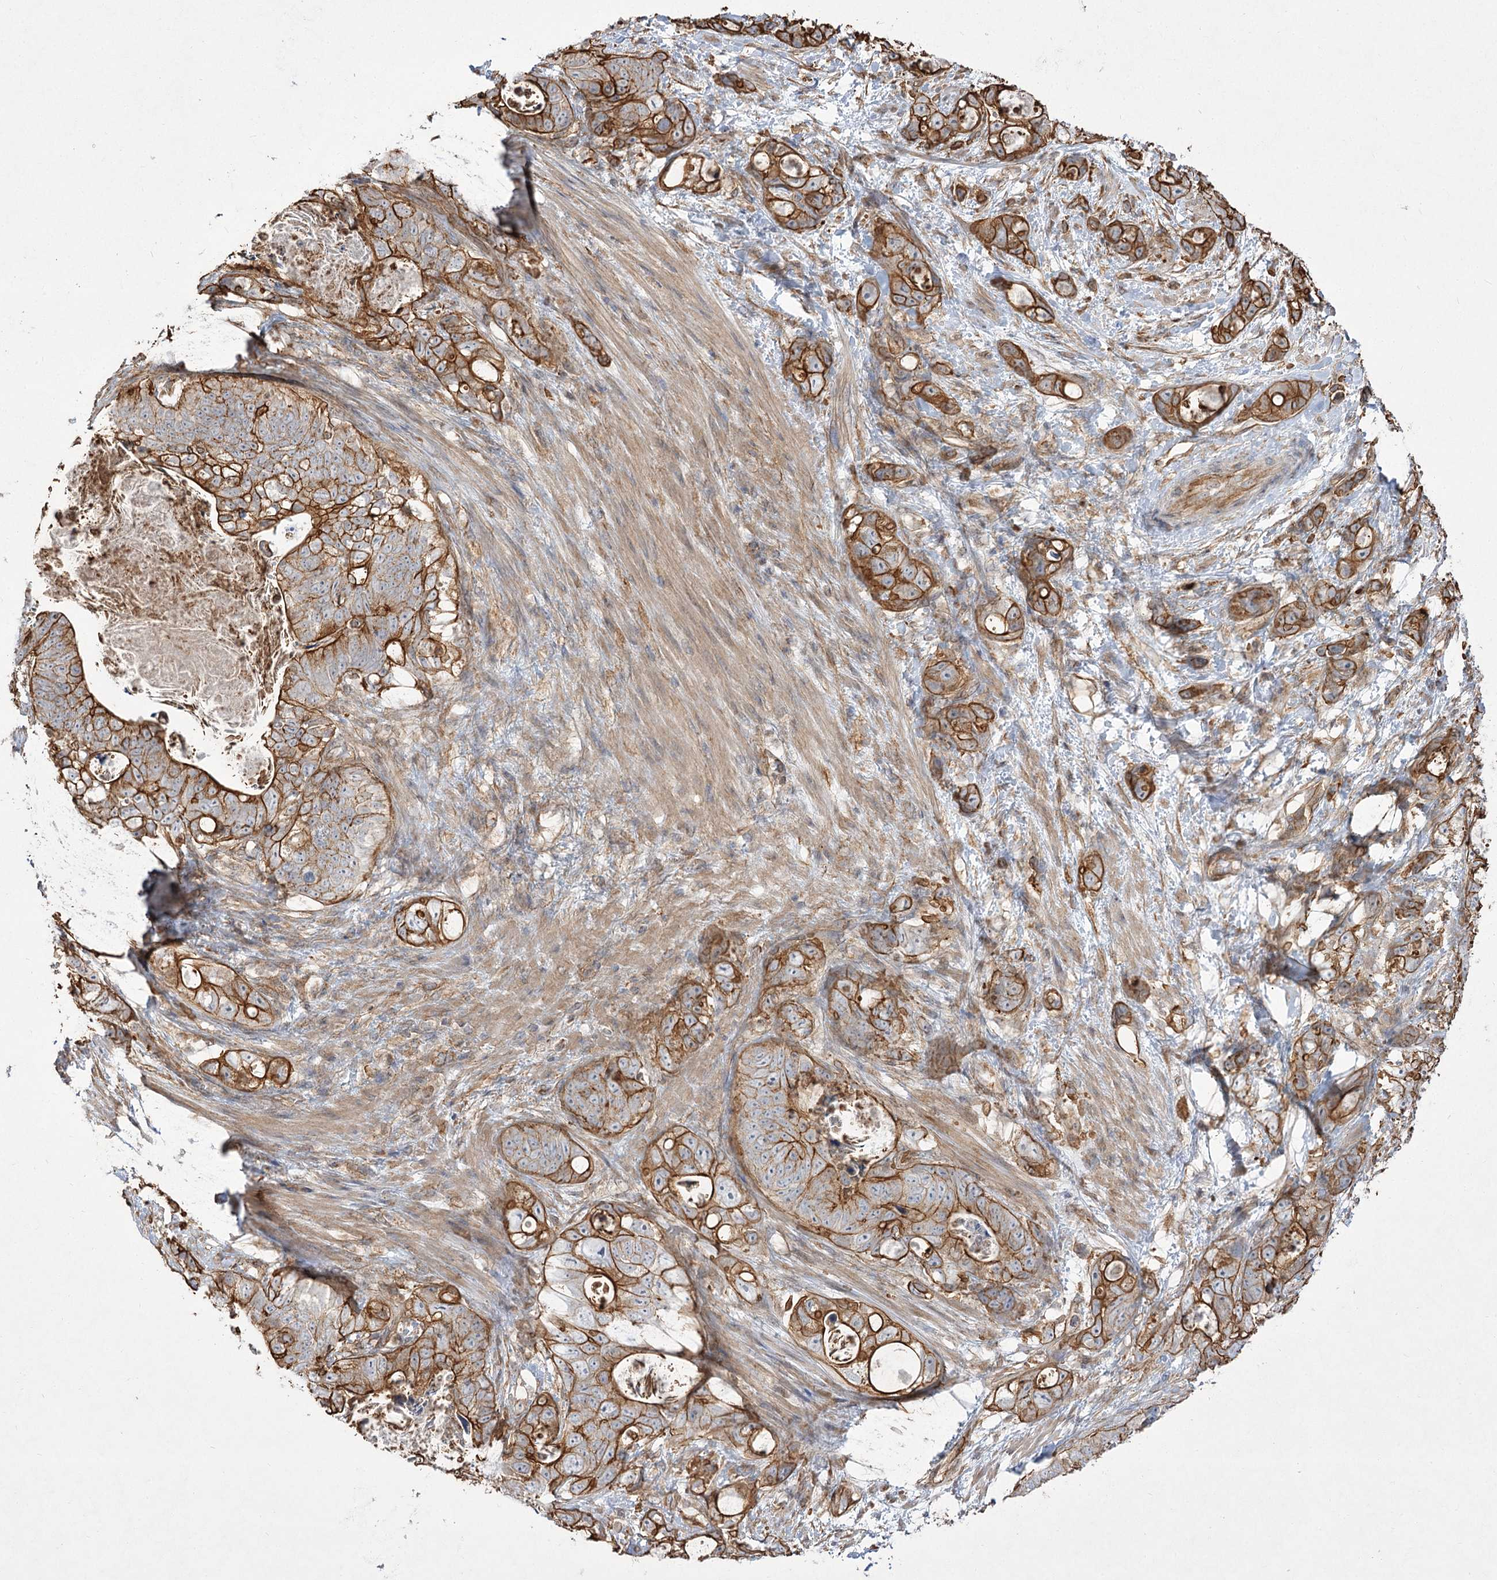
{"staining": {"intensity": "strong", "quantity": ">75%", "location": "cytoplasmic/membranous"}, "tissue": "stomach cancer", "cell_type": "Tumor cells", "image_type": "cancer", "snomed": [{"axis": "morphology", "description": "Normal tissue, NOS"}, {"axis": "morphology", "description": "Adenocarcinoma, NOS"}, {"axis": "topography", "description": "Stomach"}], "caption": "Immunohistochemistry (DAB) staining of human stomach cancer (adenocarcinoma) shows strong cytoplasmic/membranous protein expression in approximately >75% of tumor cells.", "gene": "SH3BP5L", "patient": {"sex": "female", "age": 89}}